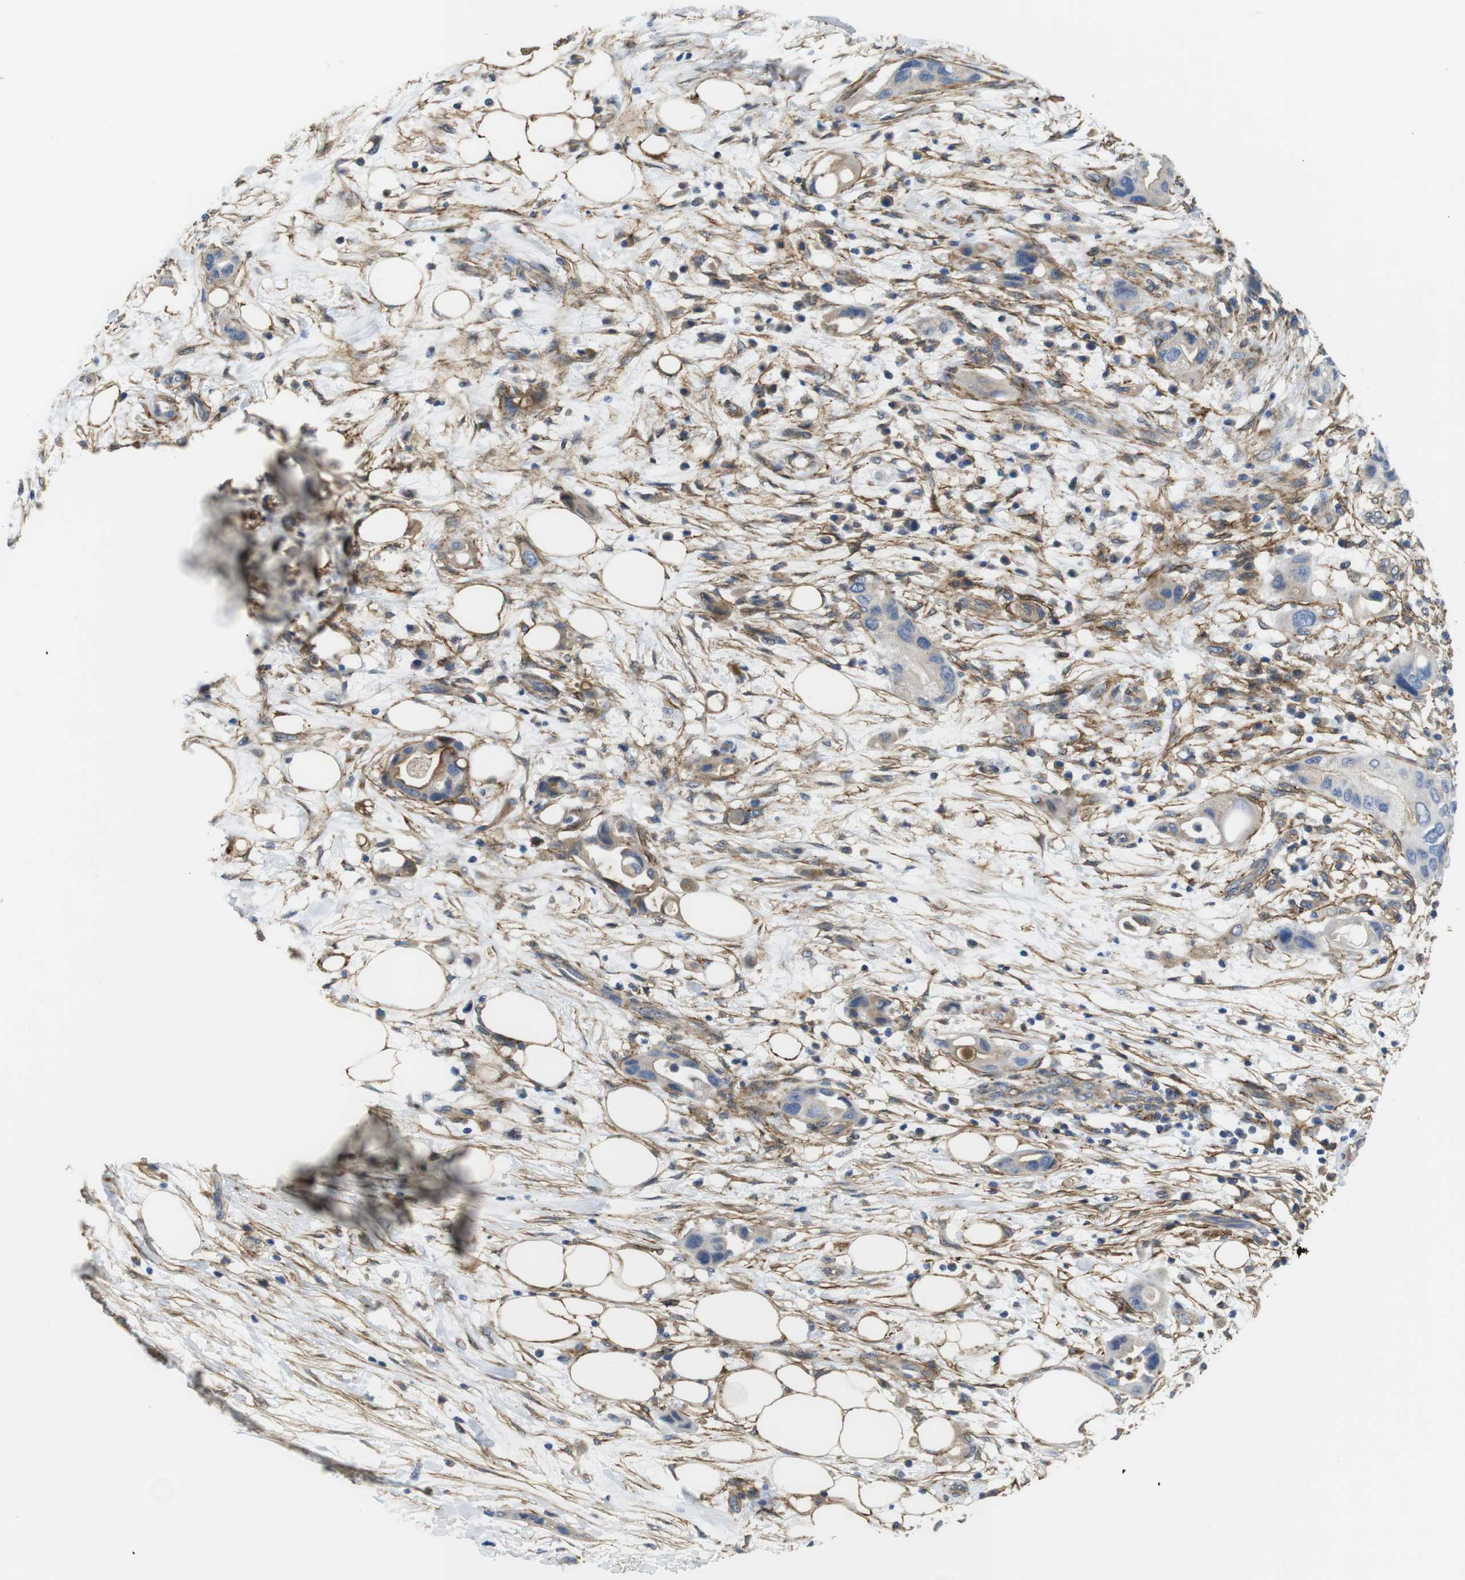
{"staining": {"intensity": "moderate", "quantity": "<25%", "location": "cytoplasmic/membranous"}, "tissue": "pancreatic cancer", "cell_type": "Tumor cells", "image_type": "cancer", "snomed": [{"axis": "morphology", "description": "Adenocarcinoma, NOS"}, {"axis": "topography", "description": "Pancreas"}], "caption": "The immunohistochemical stain highlights moderate cytoplasmic/membranous staining in tumor cells of adenocarcinoma (pancreatic) tissue.", "gene": "CYBRD1", "patient": {"sex": "female", "age": 57}}